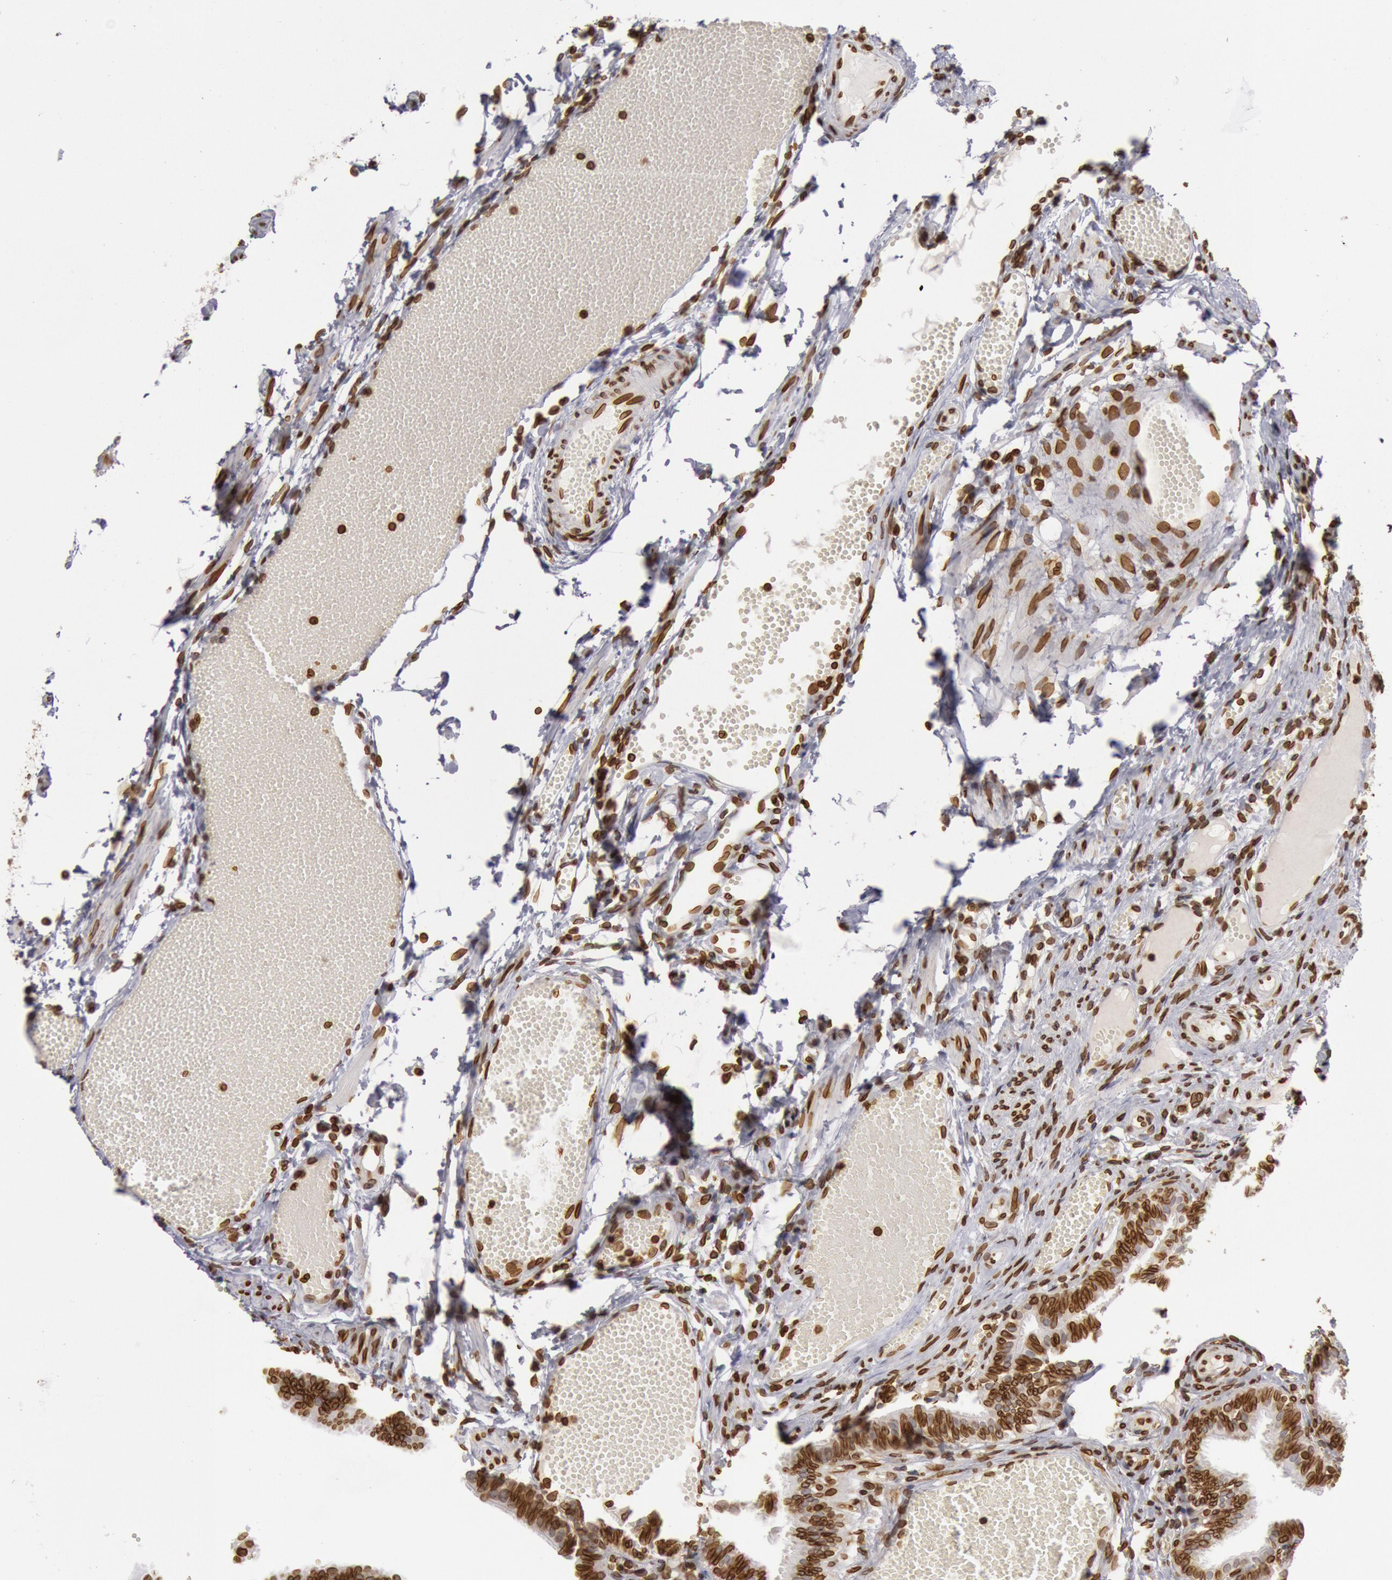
{"staining": {"intensity": "strong", "quantity": ">75%", "location": "nuclear"}, "tissue": "fallopian tube", "cell_type": "Glandular cells", "image_type": "normal", "snomed": [{"axis": "morphology", "description": "Normal tissue, NOS"}, {"axis": "topography", "description": "Fallopian tube"}], "caption": "DAB immunohistochemical staining of benign fallopian tube exhibits strong nuclear protein positivity in approximately >75% of glandular cells. The protein of interest is stained brown, and the nuclei are stained in blue (DAB IHC with brightfield microscopy, high magnification).", "gene": "SUN2", "patient": {"sex": "female", "age": 29}}